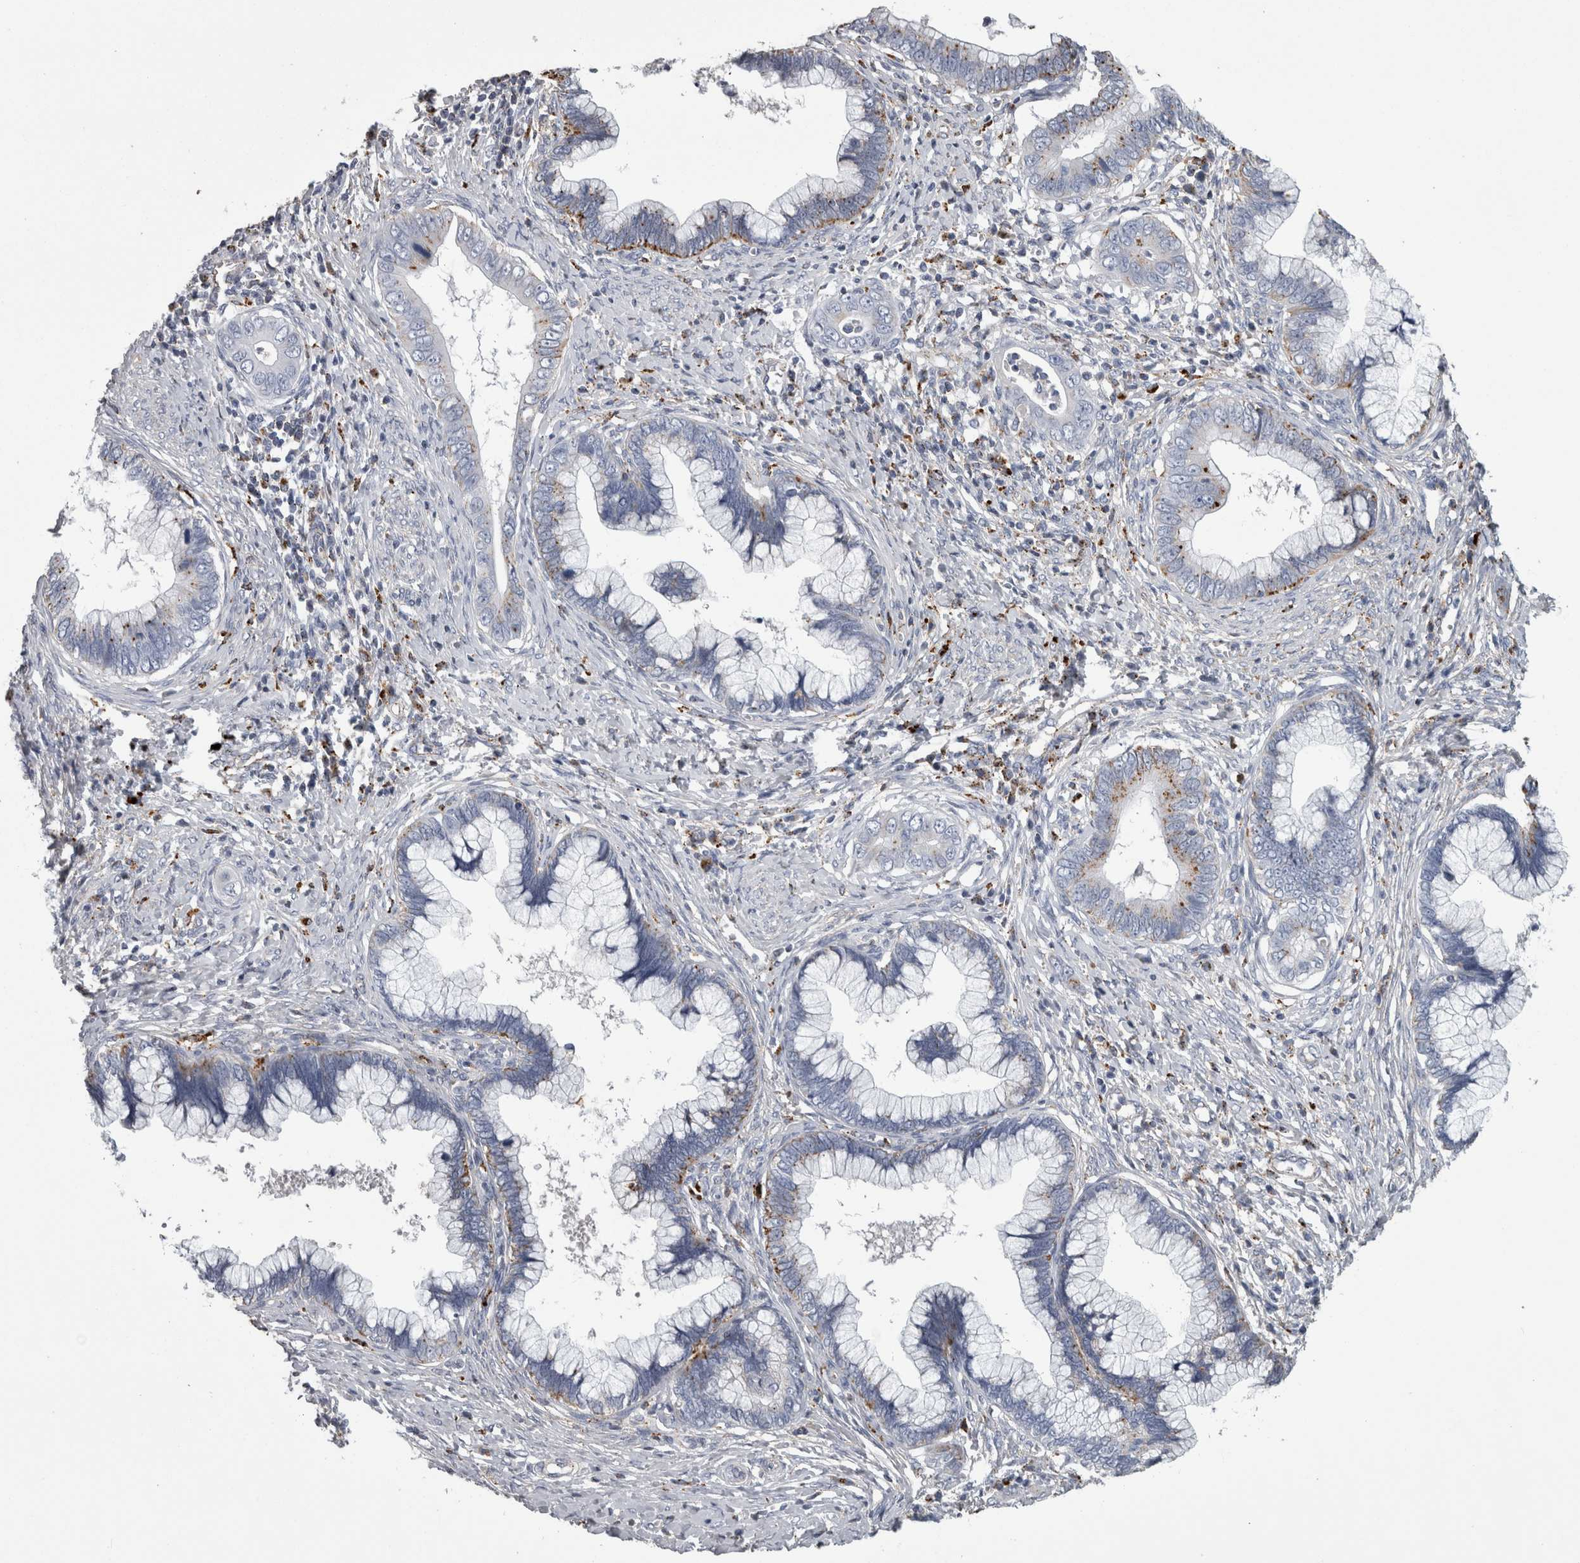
{"staining": {"intensity": "moderate", "quantity": "<25%", "location": "cytoplasmic/membranous"}, "tissue": "cervical cancer", "cell_type": "Tumor cells", "image_type": "cancer", "snomed": [{"axis": "morphology", "description": "Adenocarcinoma, NOS"}, {"axis": "topography", "description": "Cervix"}], "caption": "A histopathology image of human cervical cancer stained for a protein exhibits moderate cytoplasmic/membranous brown staining in tumor cells. Using DAB (brown) and hematoxylin (blue) stains, captured at high magnification using brightfield microscopy.", "gene": "DPP7", "patient": {"sex": "female", "age": 44}}